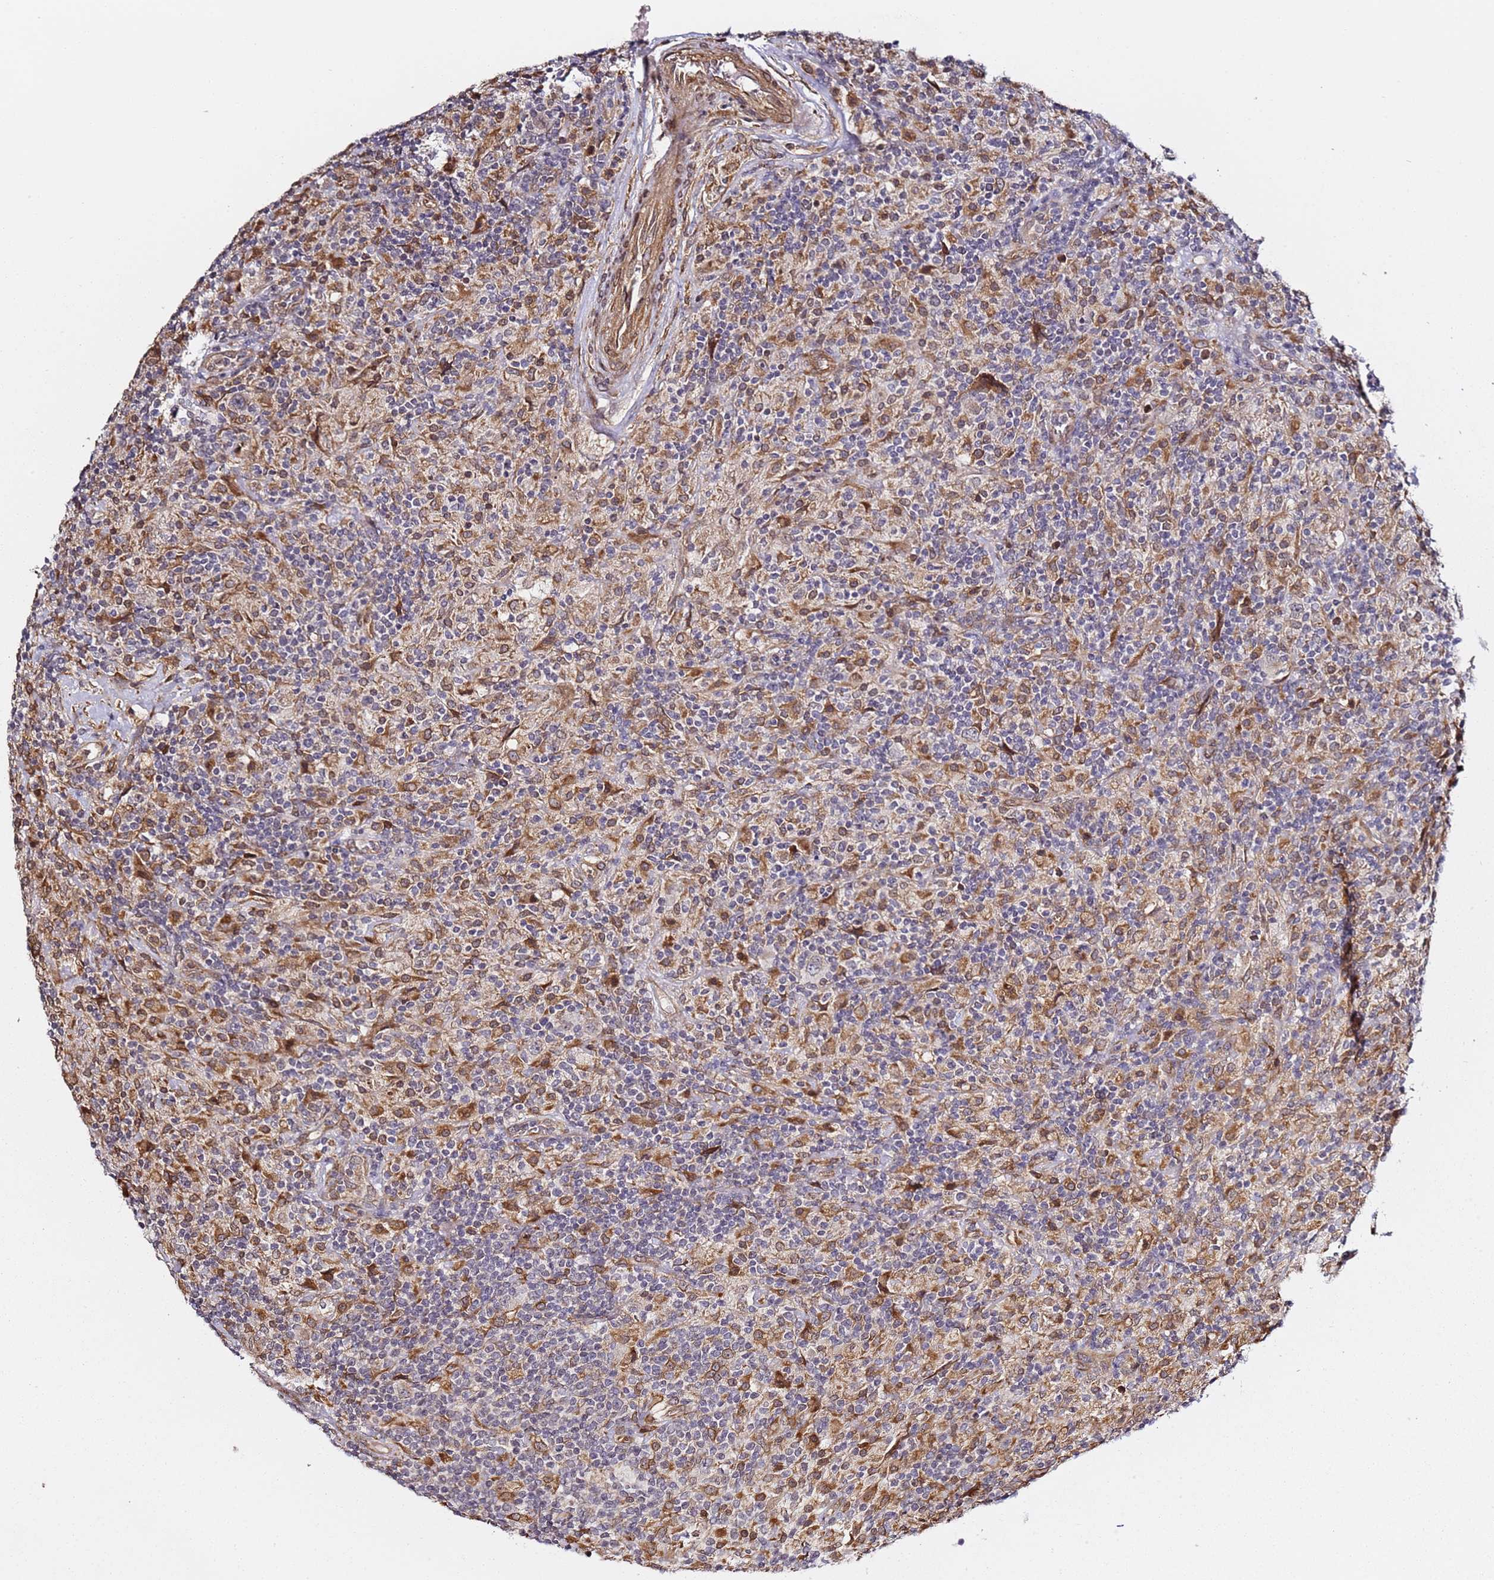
{"staining": {"intensity": "negative", "quantity": "none", "location": "none"}, "tissue": "lymphoma", "cell_type": "Tumor cells", "image_type": "cancer", "snomed": [{"axis": "morphology", "description": "Hodgkin's disease, NOS"}, {"axis": "topography", "description": "Lymph node"}], "caption": "Immunohistochemical staining of lymphoma shows no significant expression in tumor cells.", "gene": "PRKAB2", "patient": {"sex": "male", "age": 70}}